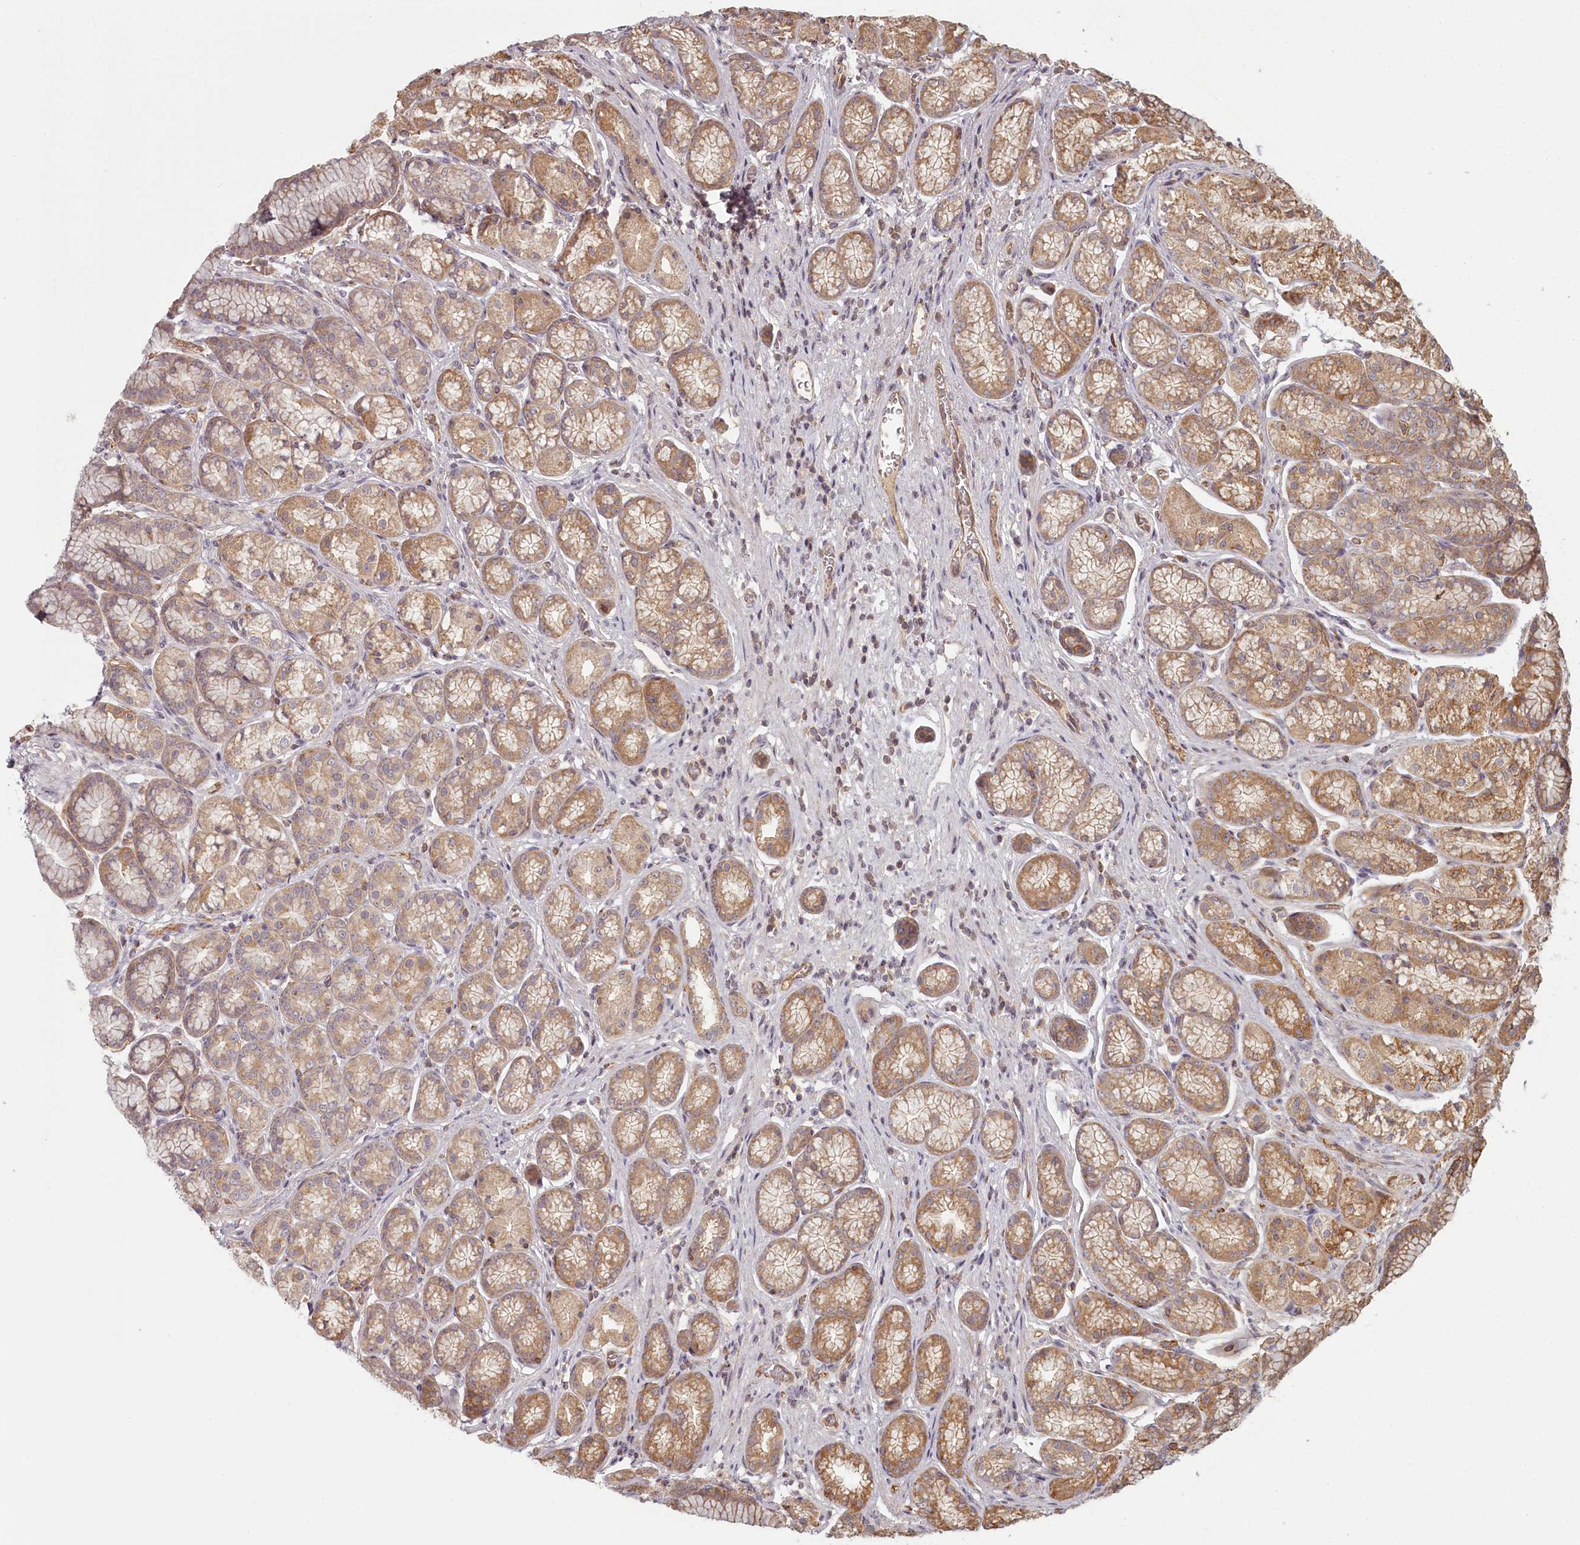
{"staining": {"intensity": "moderate", "quantity": ">75%", "location": "cytoplasmic/membranous"}, "tissue": "stomach", "cell_type": "Glandular cells", "image_type": "normal", "snomed": [{"axis": "morphology", "description": "Normal tissue, NOS"}, {"axis": "morphology", "description": "Adenocarcinoma, NOS"}, {"axis": "morphology", "description": "Adenocarcinoma, High grade"}, {"axis": "topography", "description": "Stomach, upper"}, {"axis": "topography", "description": "Stomach"}], "caption": "IHC of unremarkable human stomach reveals medium levels of moderate cytoplasmic/membranous positivity in about >75% of glandular cells. The staining was performed using DAB (3,3'-diaminobenzidine), with brown indicating positive protein expression. Nuclei are stained blue with hematoxylin.", "gene": "TMIE", "patient": {"sex": "female", "age": 65}}